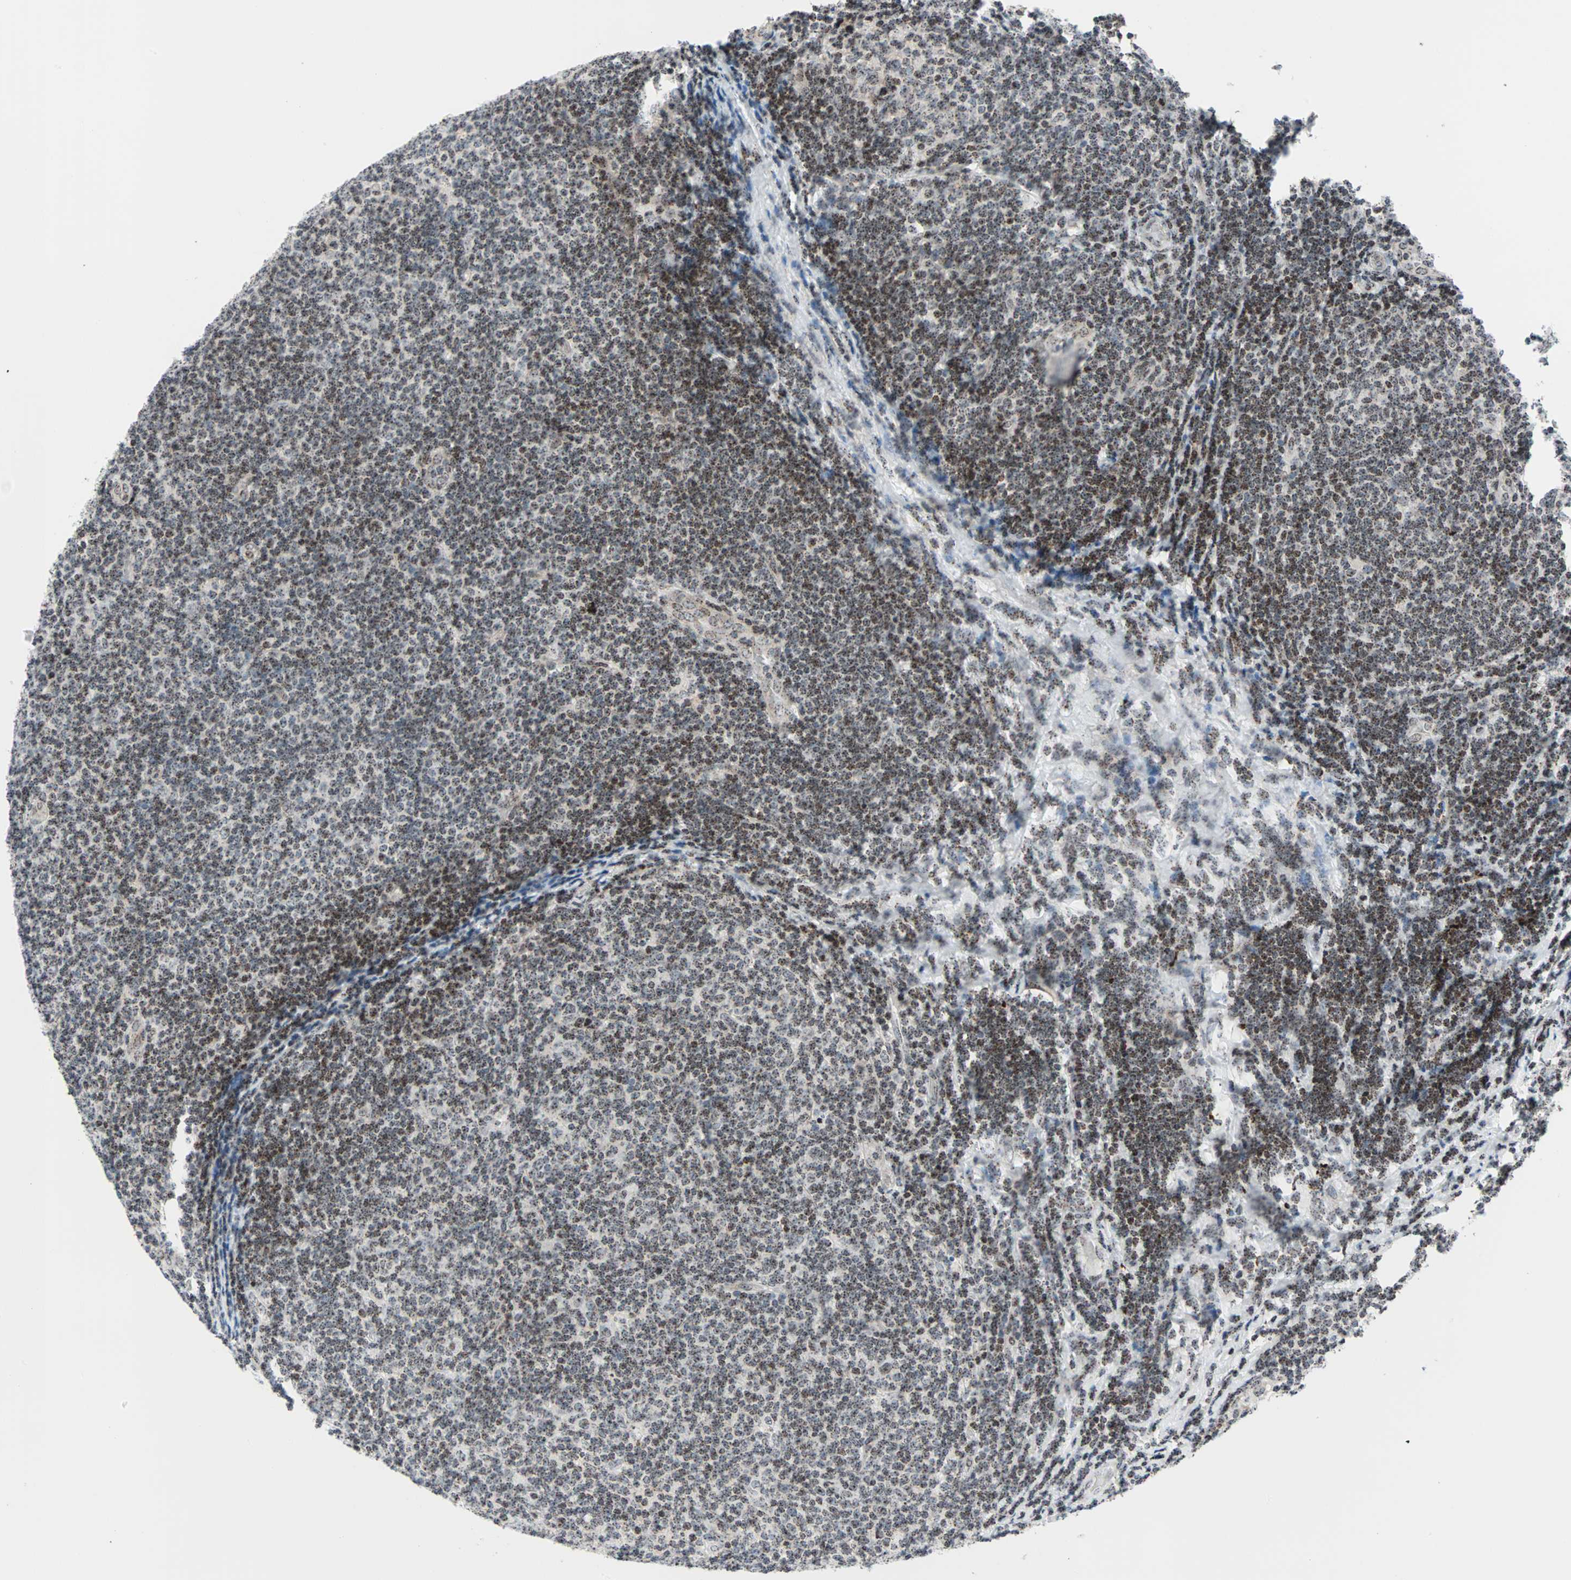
{"staining": {"intensity": "weak", "quantity": ">75%", "location": "nuclear"}, "tissue": "lymphoma", "cell_type": "Tumor cells", "image_type": "cancer", "snomed": [{"axis": "morphology", "description": "Malignant lymphoma, non-Hodgkin's type, Low grade"}, {"axis": "topography", "description": "Lymph node"}], "caption": "Lymphoma tissue reveals weak nuclear expression in about >75% of tumor cells, visualized by immunohistochemistry.", "gene": "CENPA", "patient": {"sex": "male", "age": 83}}